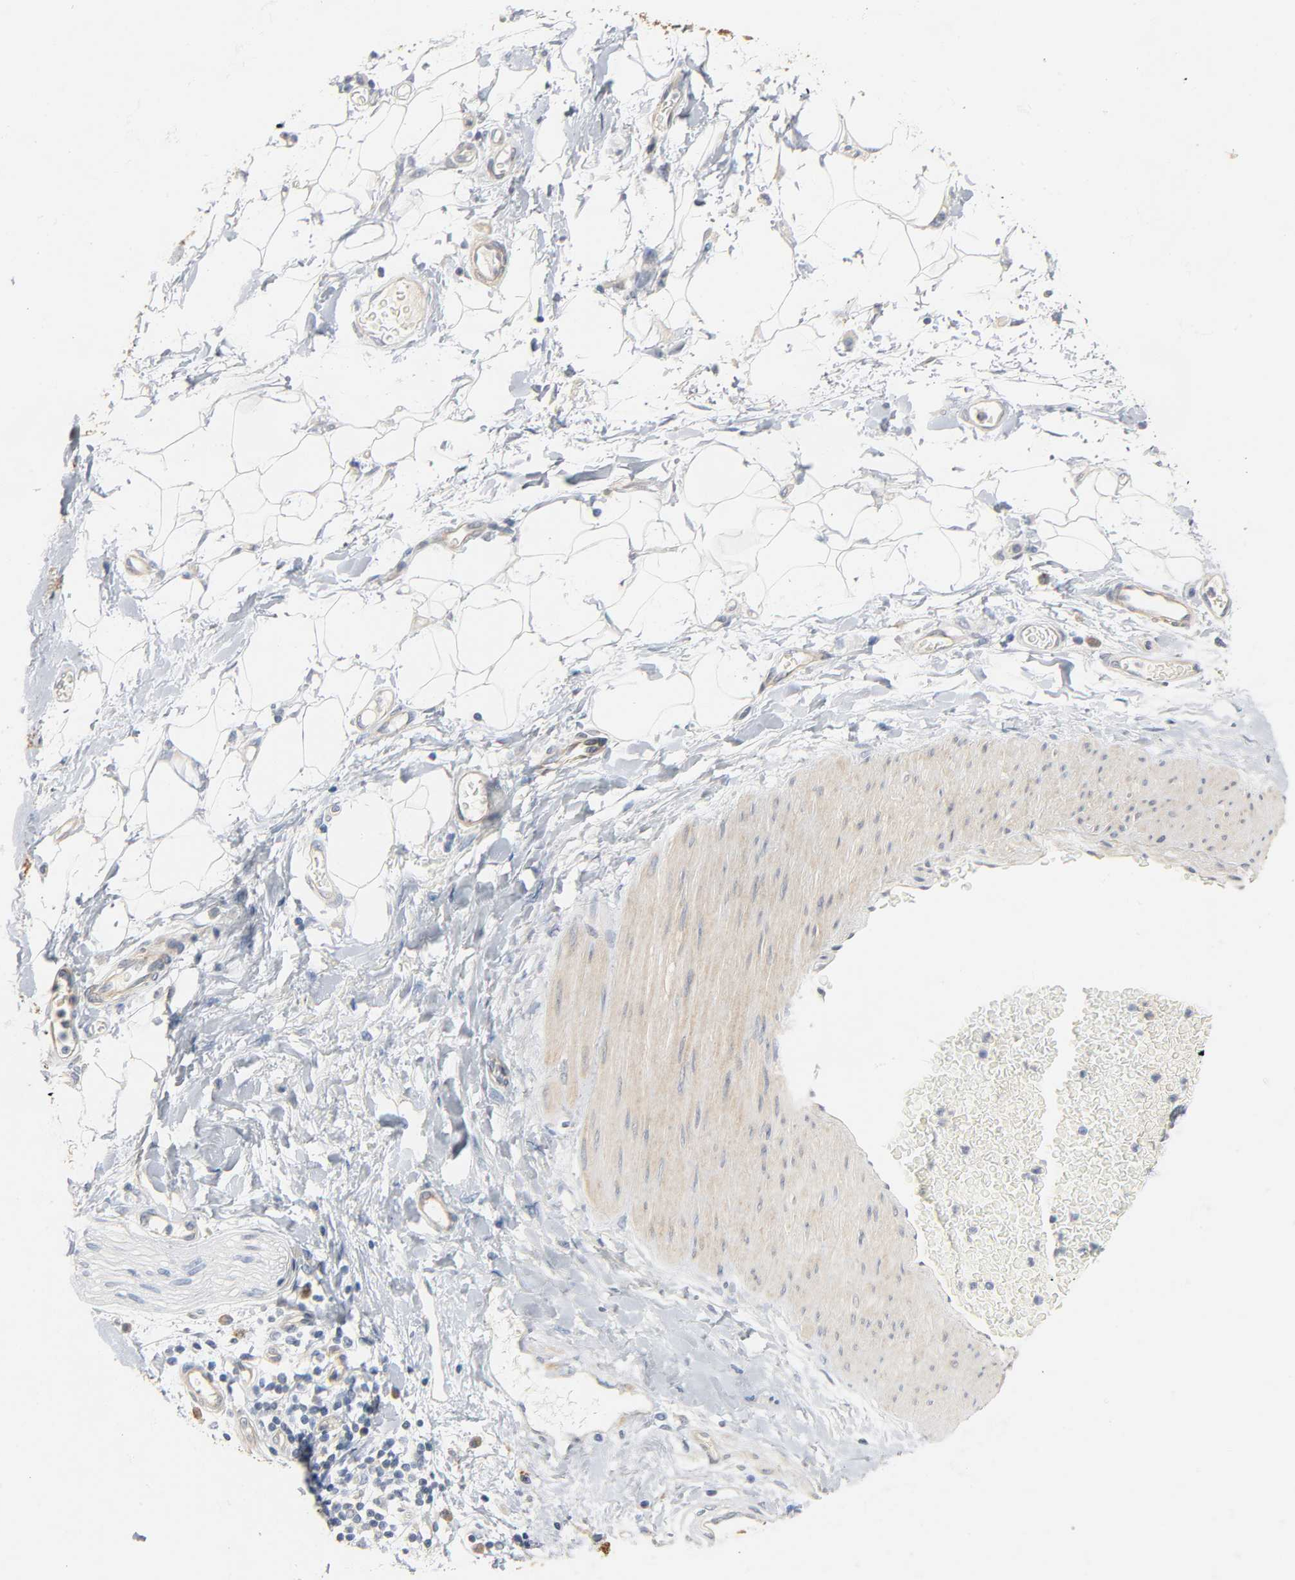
{"staining": {"intensity": "negative", "quantity": "none", "location": "none"}, "tissue": "adipose tissue", "cell_type": "Adipocytes", "image_type": "normal", "snomed": [{"axis": "morphology", "description": "Normal tissue, NOS"}, {"axis": "morphology", "description": "Urothelial carcinoma, High grade"}, {"axis": "topography", "description": "Vascular tissue"}, {"axis": "topography", "description": "Urinary bladder"}], "caption": "Photomicrograph shows no protein staining in adipocytes of unremarkable adipose tissue.", "gene": "ARPC1A", "patient": {"sex": "female", "age": 56}}